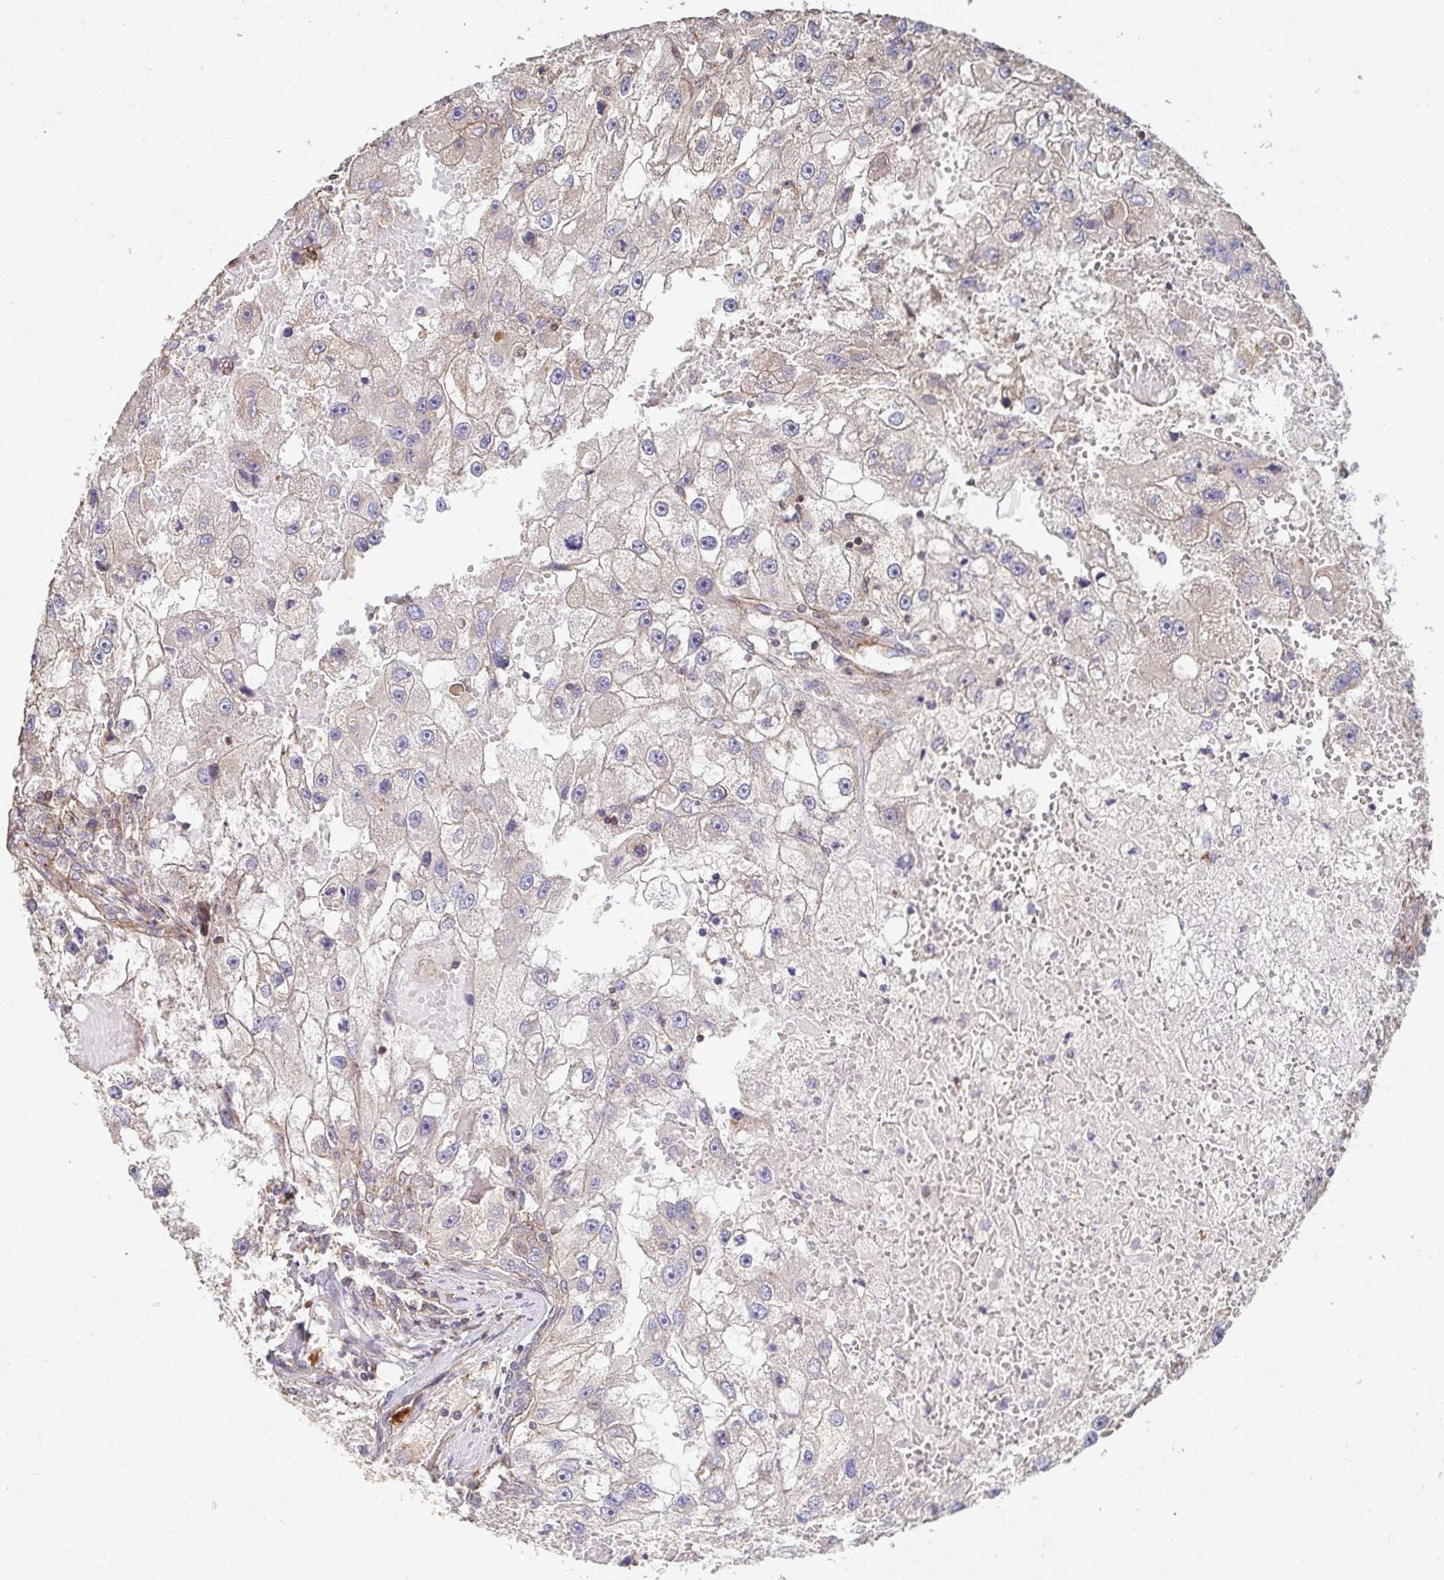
{"staining": {"intensity": "weak", "quantity": "25%-75%", "location": "cytoplasmic/membranous"}, "tissue": "renal cancer", "cell_type": "Tumor cells", "image_type": "cancer", "snomed": [{"axis": "morphology", "description": "Adenocarcinoma, NOS"}, {"axis": "topography", "description": "Kidney"}], "caption": "Immunohistochemical staining of human renal adenocarcinoma exhibits low levels of weak cytoplasmic/membranous staining in approximately 25%-75% of tumor cells.", "gene": "APBB1", "patient": {"sex": "male", "age": 63}}